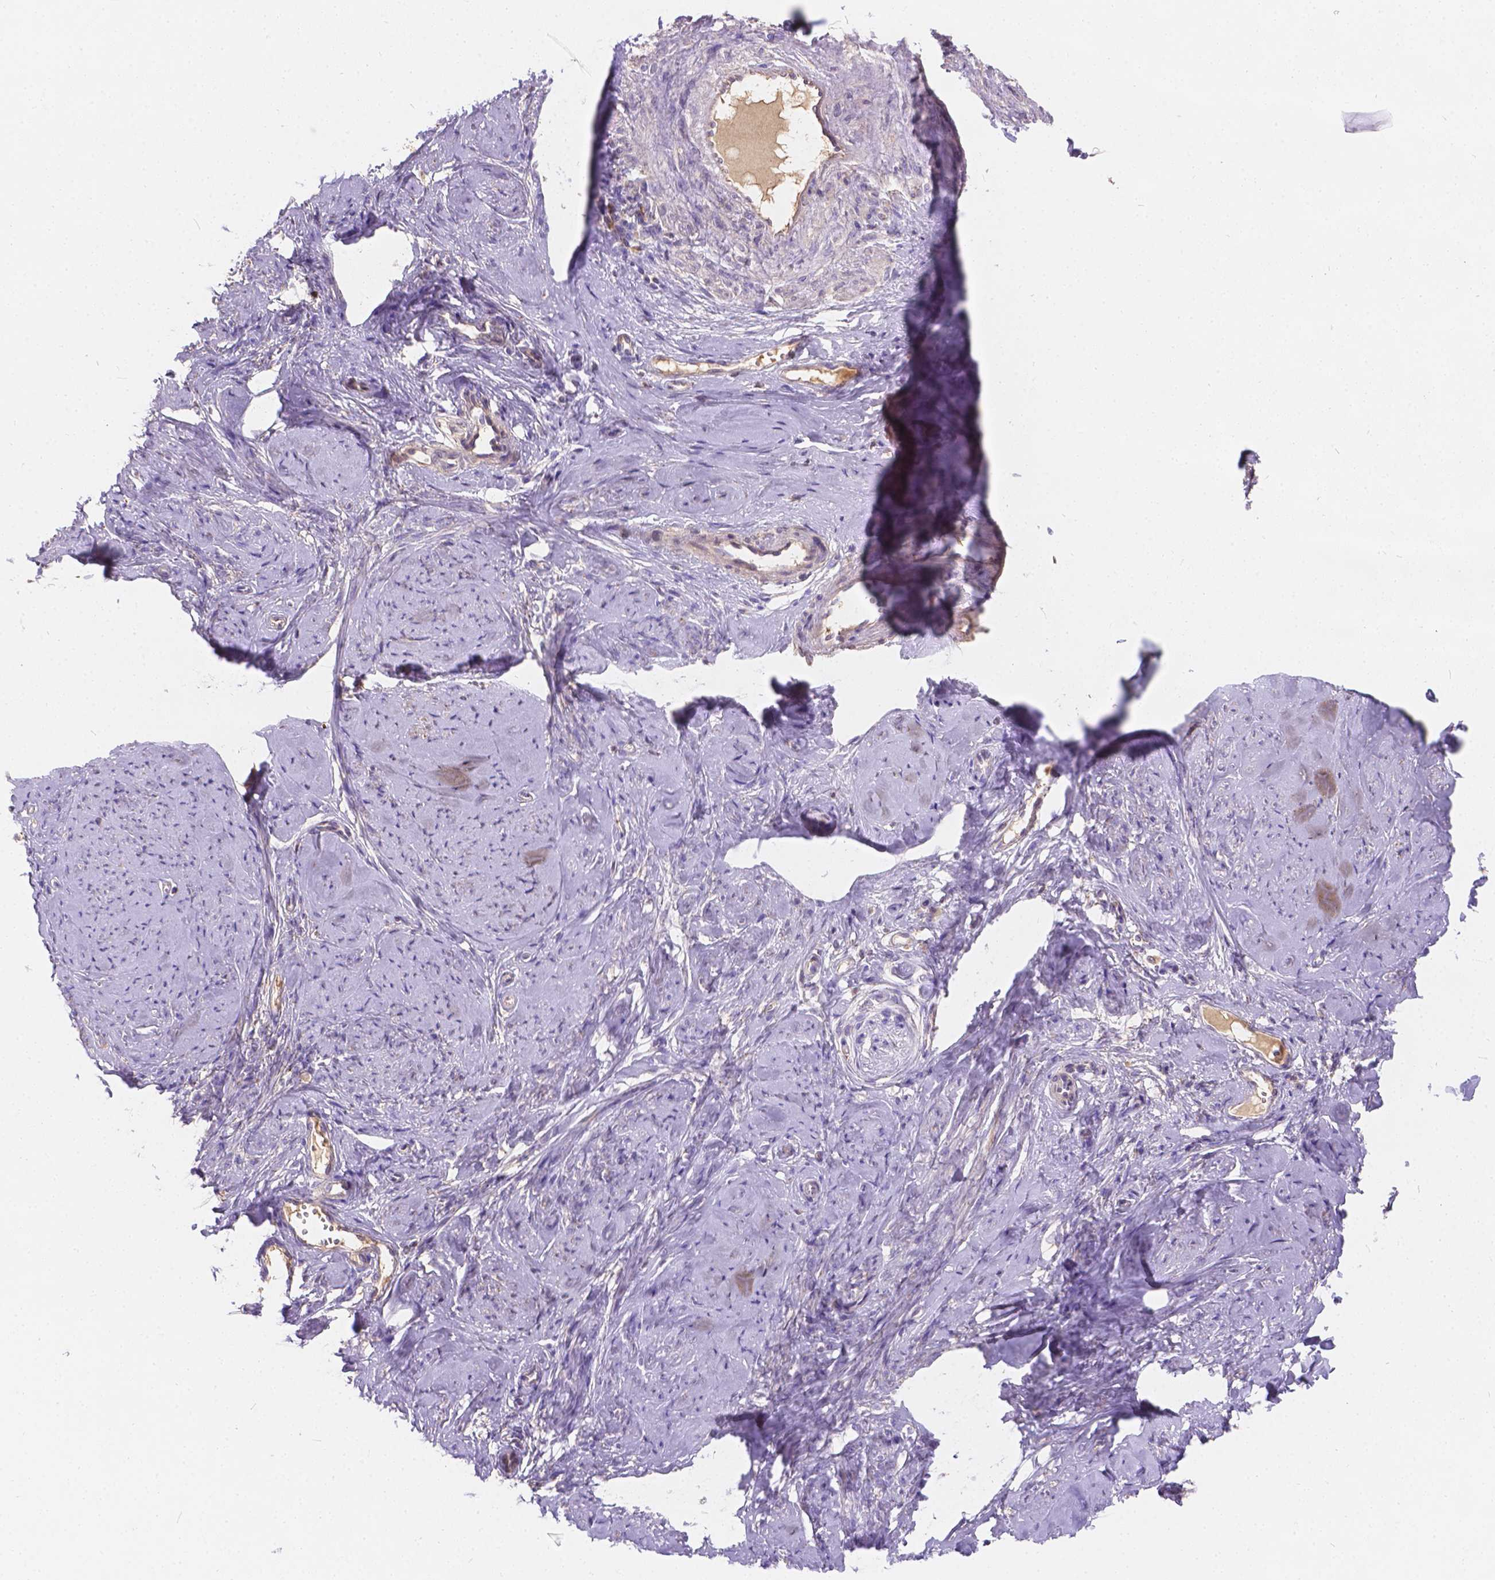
{"staining": {"intensity": "moderate", "quantity": ">75%", "location": "cytoplasmic/membranous"}, "tissue": "smooth muscle", "cell_type": "Smooth muscle cells", "image_type": "normal", "snomed": [{"axis": "morphology", "description": "Normal tissue, NOS"}, {"axis": "topography", "description": "Smooth muscle"}], "caption": "A photomicrograph showing moderate cytoplasmic/membranous positivity in about >75% of smooth muscle cells in normal smooth muscle, as visualized by brown immunohistochemical staining.", "gene": "CDK10", "patient": {"sex": "female", "age": 48}}